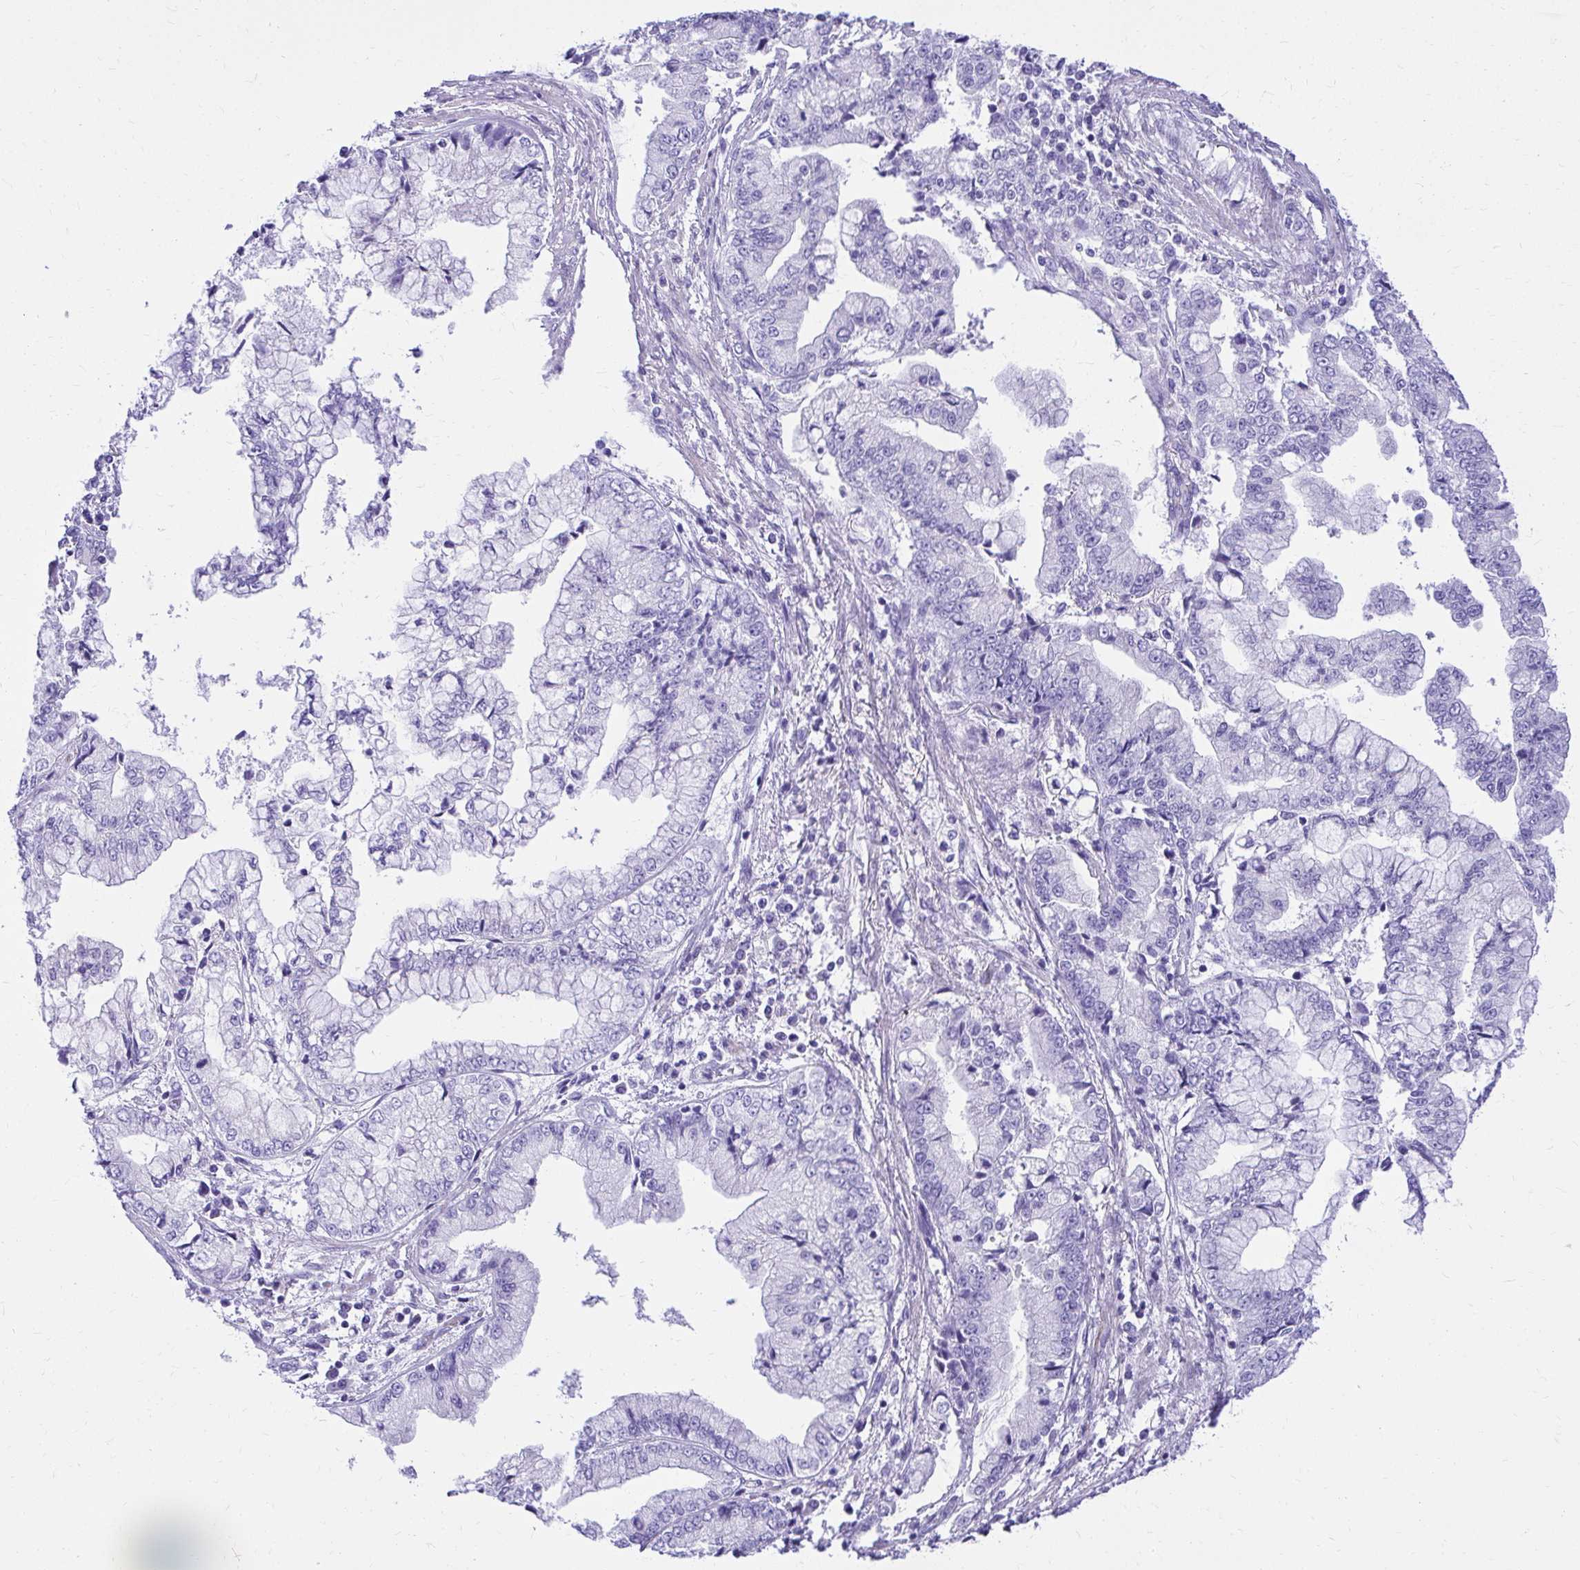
{"staining": {"intensity": "negative", "quantity": "none", "location": "none"}, "tissue": "stomach cancer", "cell_type": "Tumor cells", "image_type": "cancer", "snomed": [{"axis": "morphology", "description": "Adenocarcinoma, NOS"}, {"axis": "topography", "description": "Stomach, upper"}], "caption": "Tumor cells are negative for protein expression in human stomach cancer (adenocarcinoma).", "gene": "PELI3", "patient": {"sex": "female", "age": 74}}